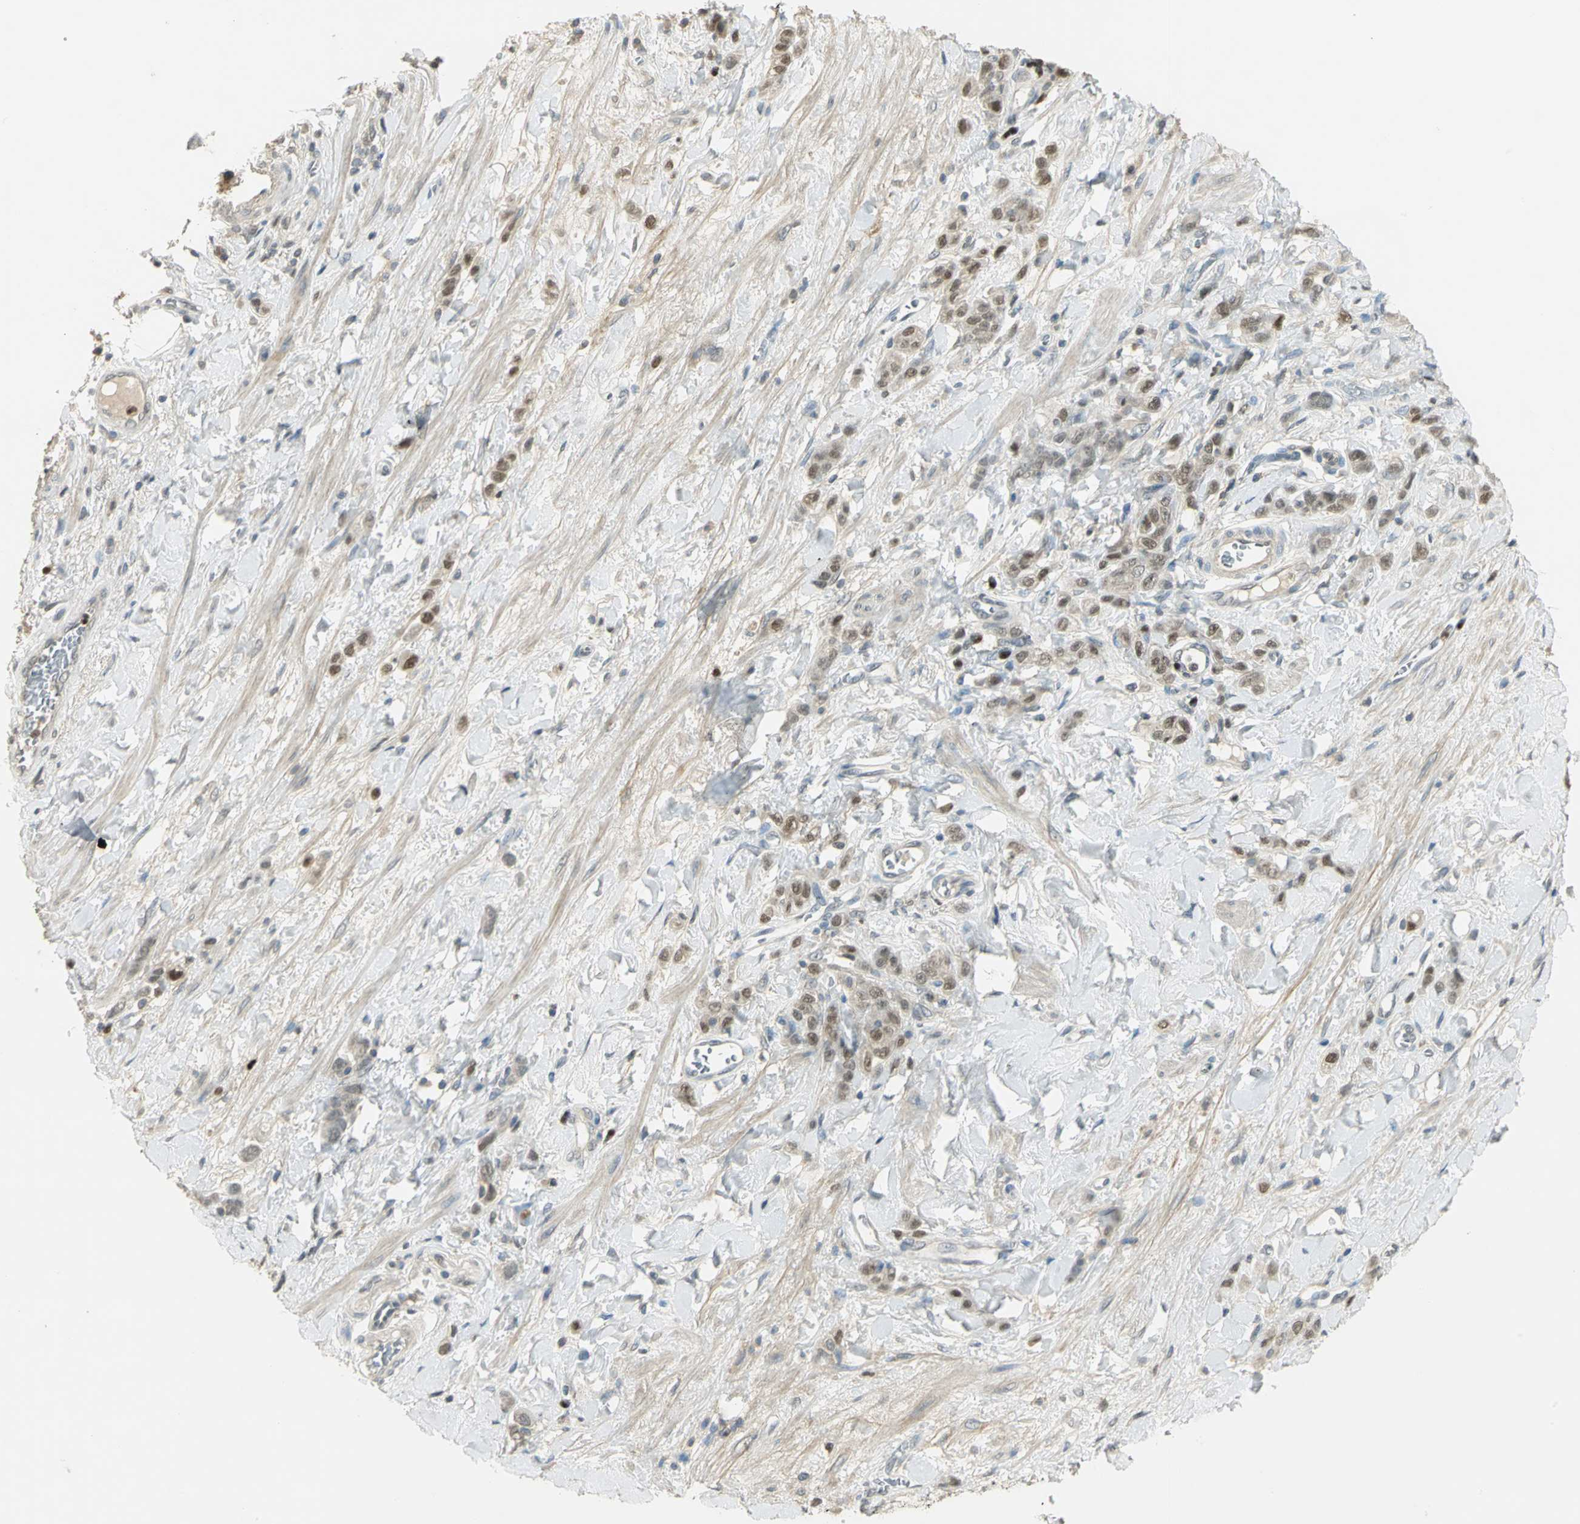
{"staining": {"intensity": "moderate", "quantity": "25%-75%", "location": "nuclear"}, "tissue": "stomach cancer", "cell_type": "Tumor cells", "image_type": "cancer", "snomed": [{"axis": "morphology", "description": "Adenocarcinoma, NOS"}, {"axis": "topography", "description": "Stomach"}], "caption": "Immunohistochemistry photomicrograph of neoplastic tissue: stomach adenocarcinoma stained using IHC demonstrates medium levels of moderate protein expression localized specifically in the nuclear of tumor cells, appearing as a nuclear brown color.", "gene": "BIRC2", "patient": {"sex": "male", "age": 82}}